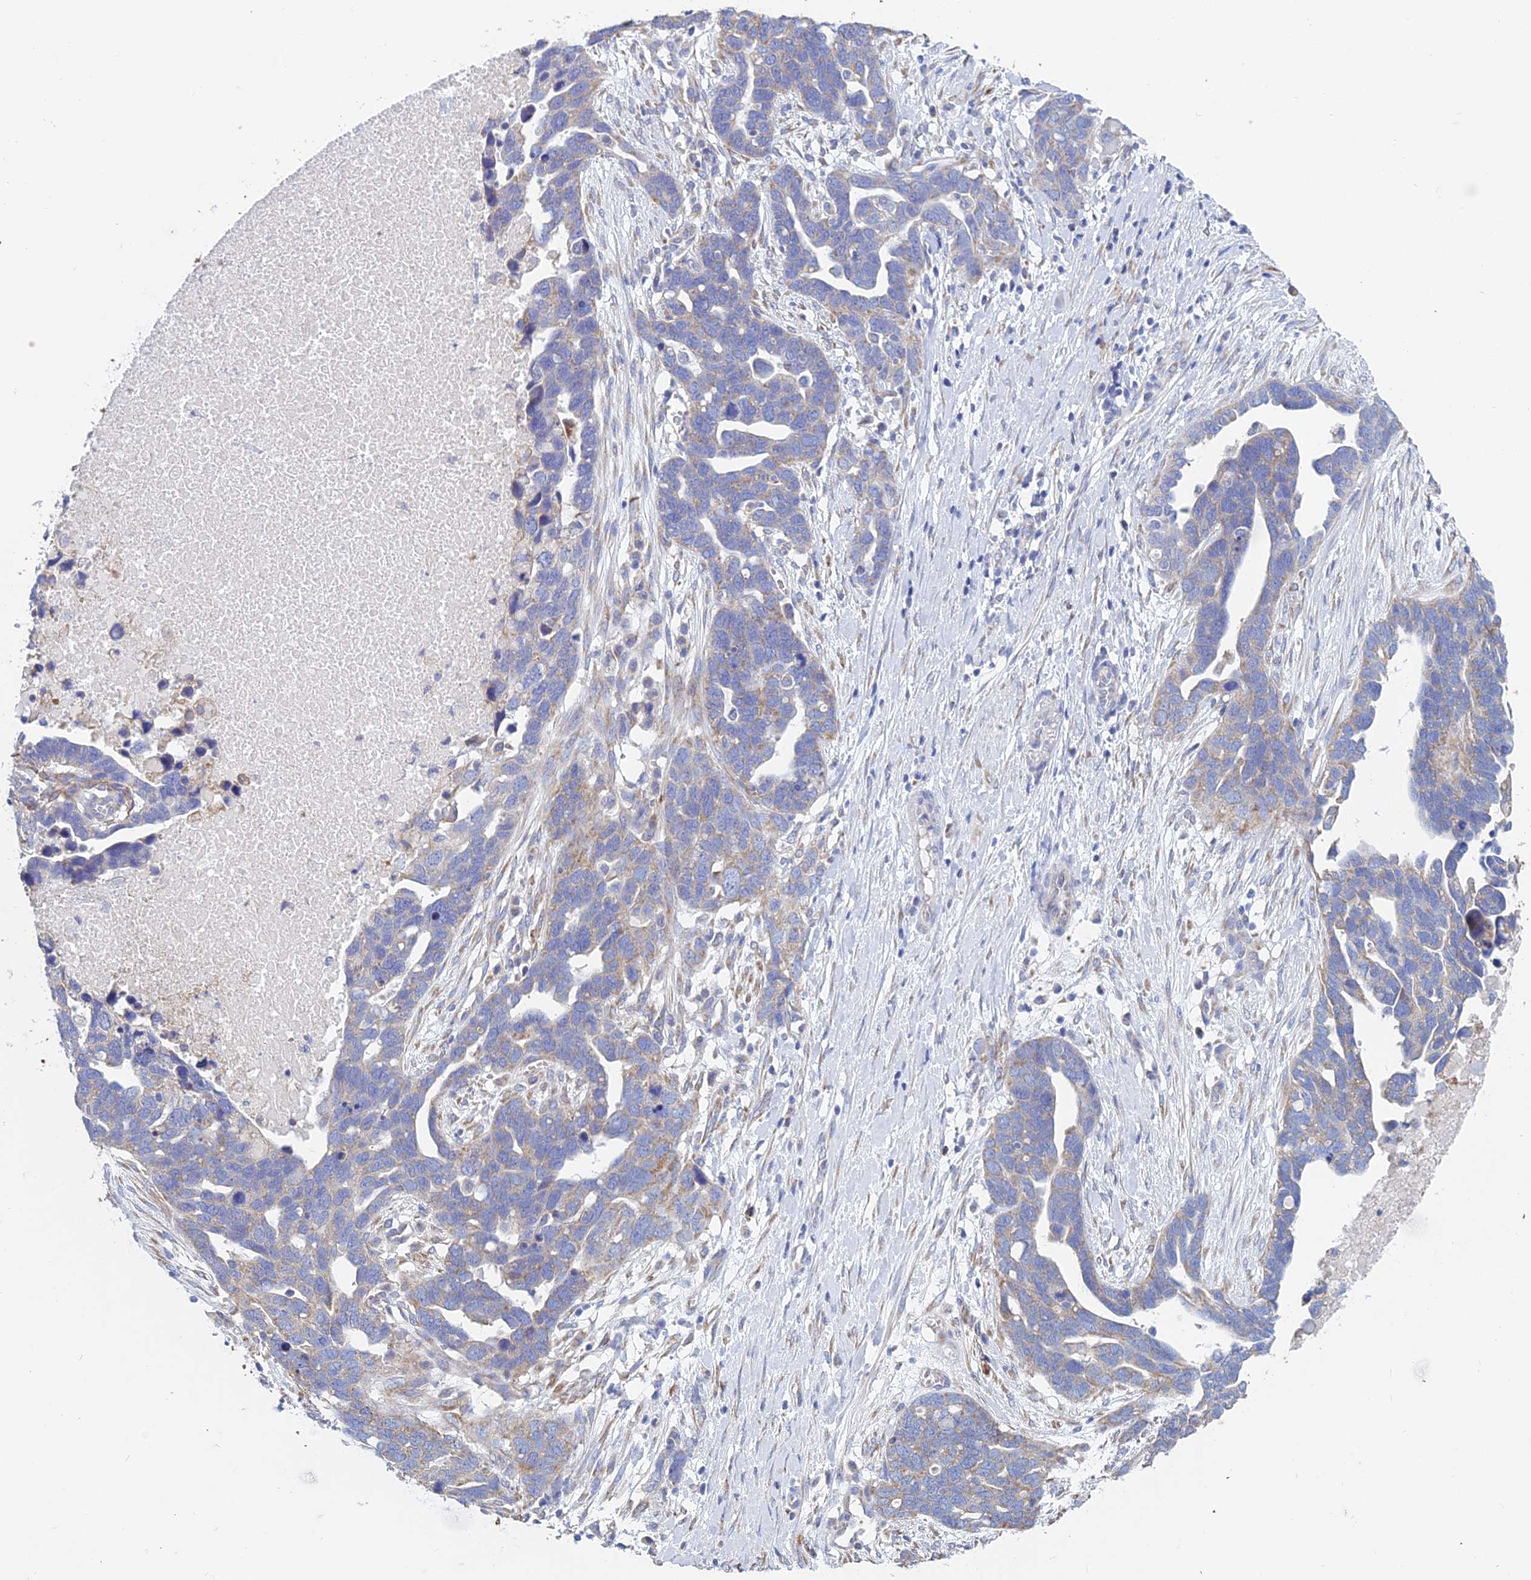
{"staining": {"intensity": "weak", "quantity": "25%-75%", "location": "cytoplasmic/membranous"}, "tissue": "ovarian cancer", "cell_type": "Tumor cells", "image_type": "cancer", "snomed": [{"axis": "morphology", "description": "Cystadenocarcinoma, serous, NOS"}, {"axis": "topography", "description": "Ovary"}], "caption": "Immunohistochemical staining of human ovarian cancer (serous cystadenocarcinoma) exhibits weak cytoplasmic/membranous protein expression in approximately 25%-75% of tumor cells.", "gene": "CRACR2B", "patient": {"sex": "female", "age": 54}}